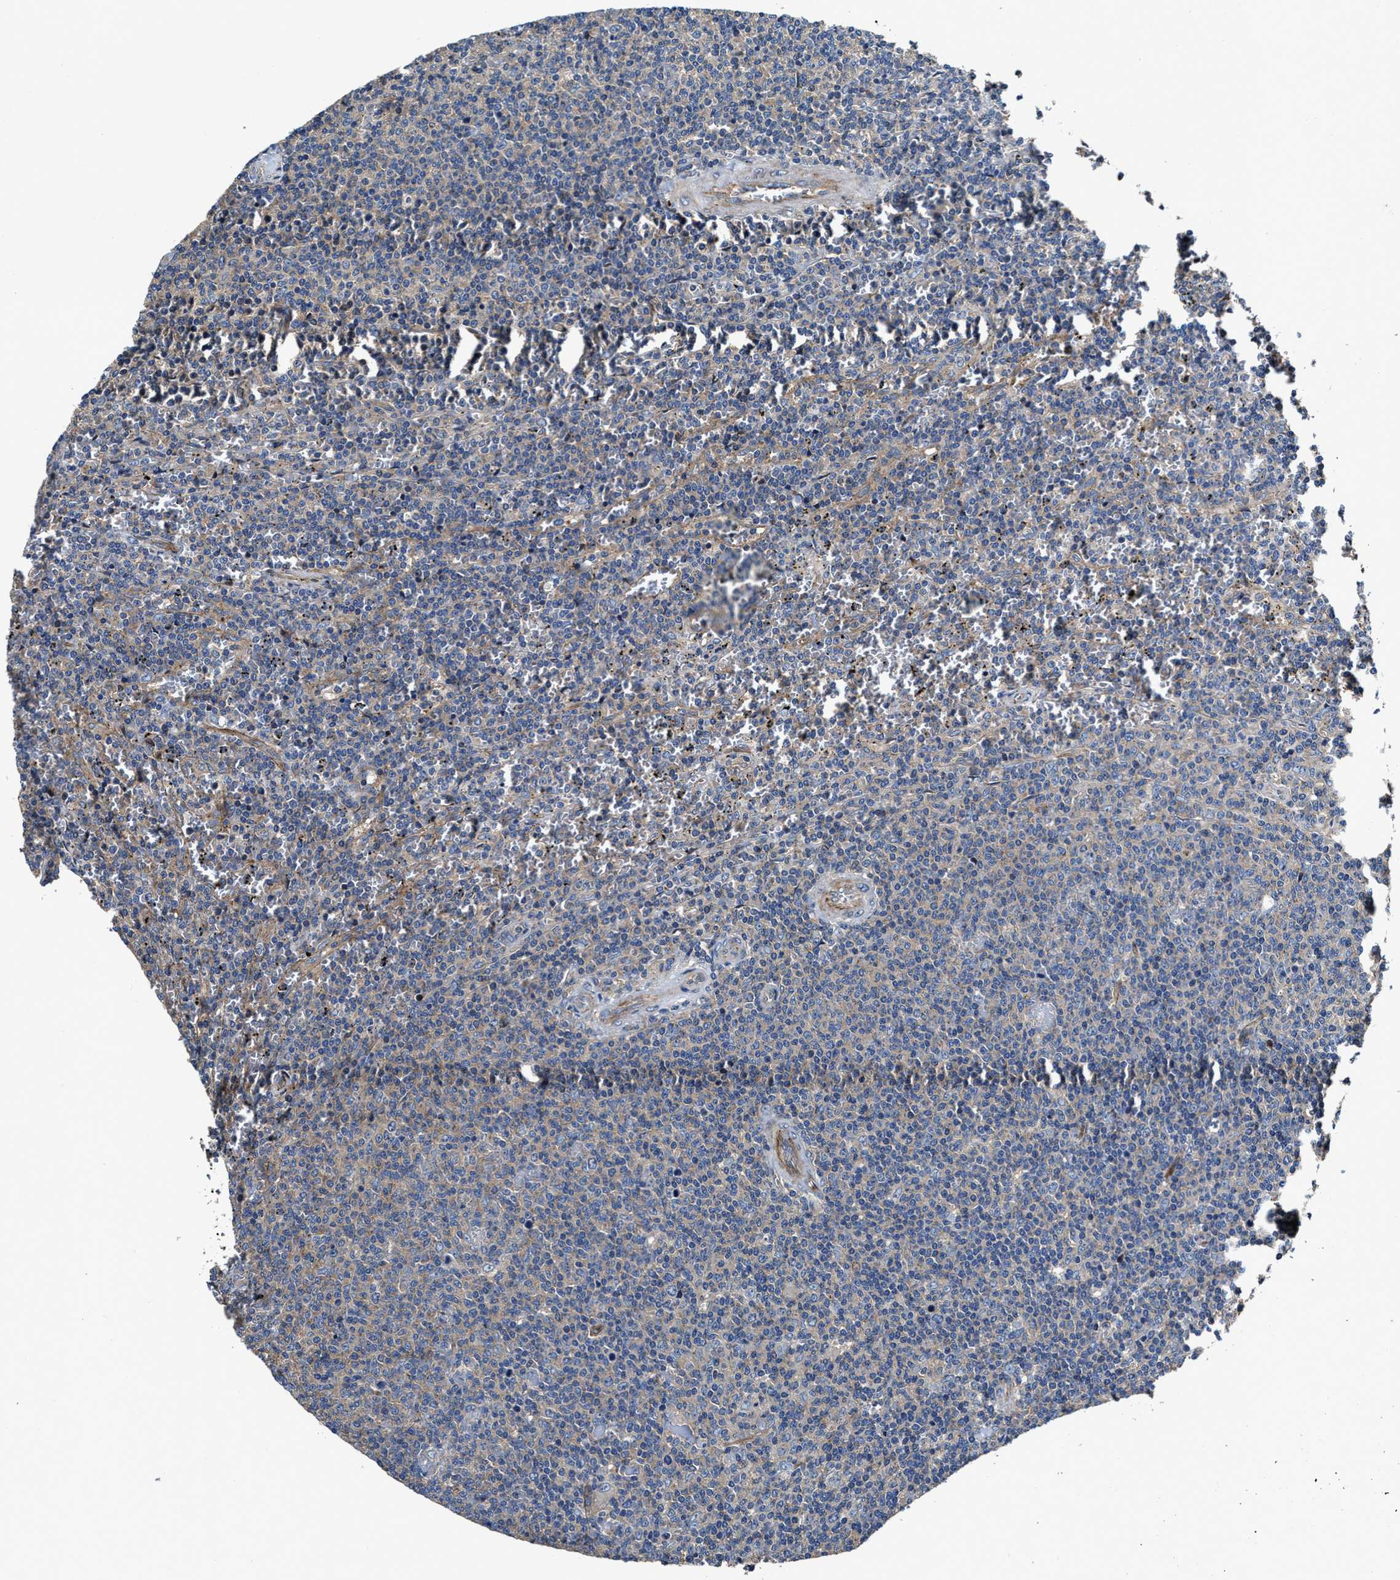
{"staining": {"intensity": "negative", "quantity": "none", "location": "none"}, "tissue": "lymphoma", "cell_type": "Tumor cells", "image_type": "cancer", "snomed": [{"axis": "morphology", "description": "Malignant lymphoma, non-Hodgkin's type, Low grade"}, {"axis": "topography", "description": "Spleen"}], "caption": "Tumor cells show no significant protein staining in lymphoma.", "gene": "PTAR1", "patient": {"sex": "female", "age": 50}}